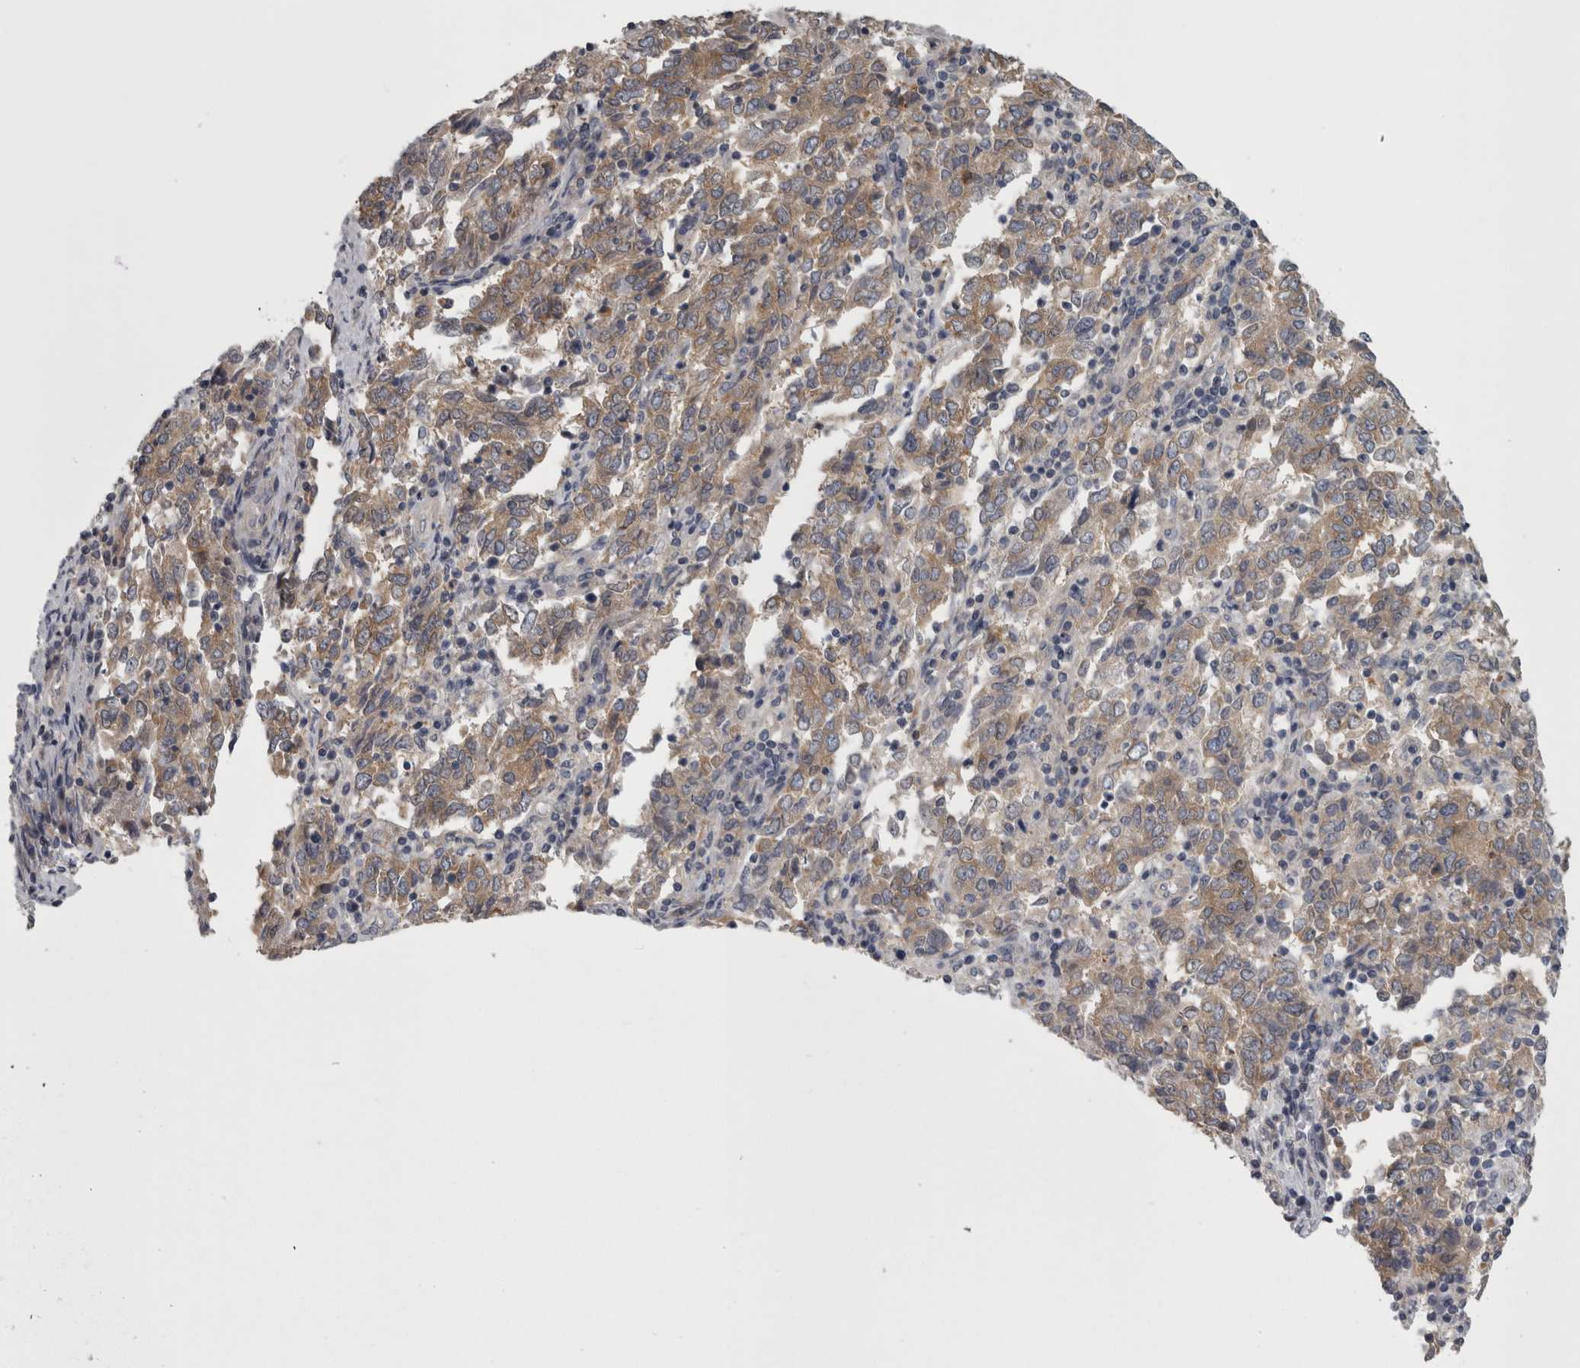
{"staining": {"intensity": "weak", "quantity": ">75%", "location": "cytoplasmic/membranous"}, "tissue": "endometrial cancer", "cell_type": "Tumor cells", "image_type": "cancer", "snomed": [{"axis": "morphology", "description": "Adenocarcinoma, NOS"}, {"axis": "topography", "description": "Endometrium"}], "caption": "About >75% of tumor cells in human endometrial cancer show weak cytoplasmic/membranous protein expression as visualized by brown immunohistochemical staining.", "gene": "PRKCI", "patient": {"sex": "female", "age": 80}}